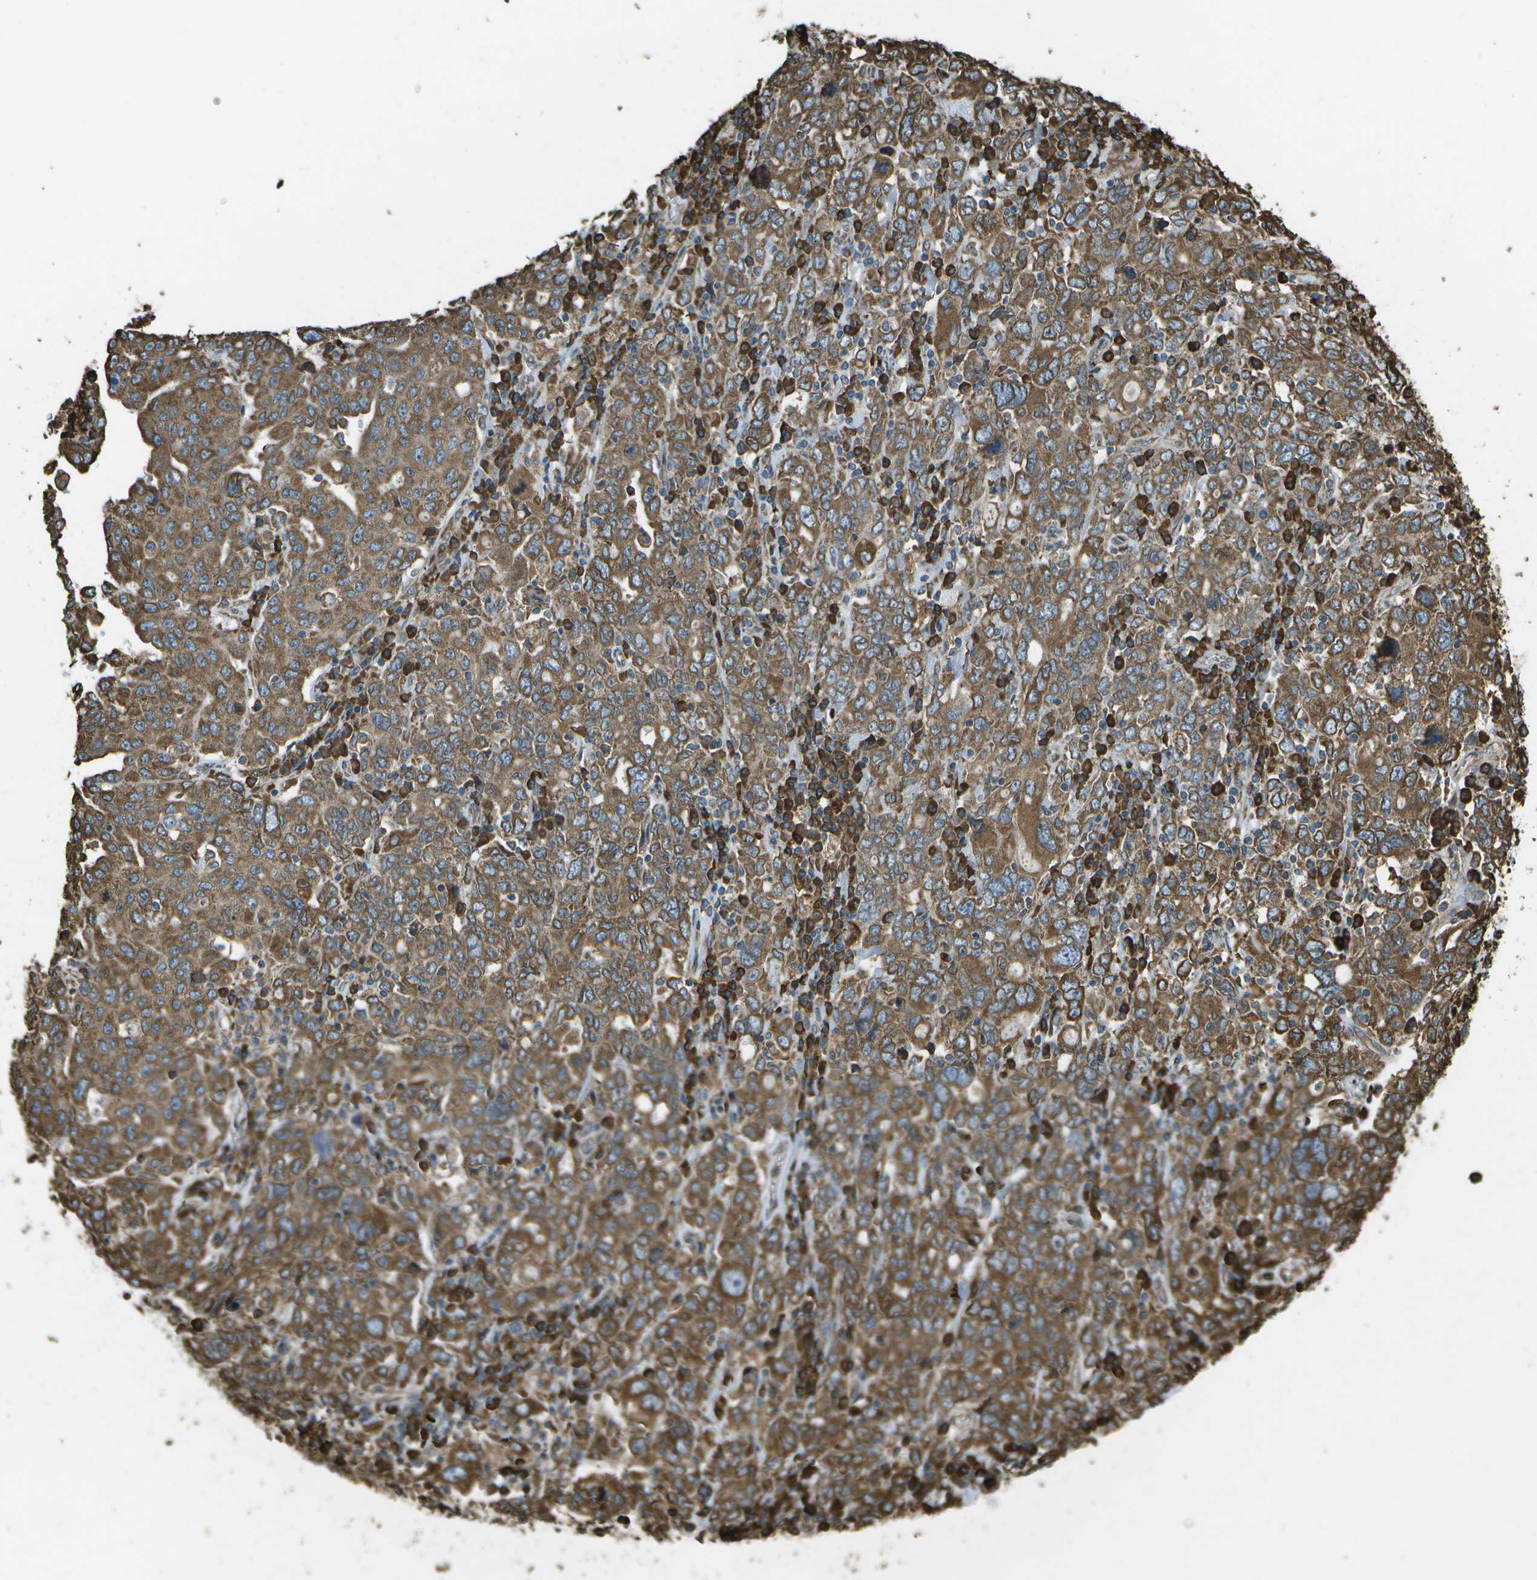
{"staining": {"intensity": "strong", "quantity": ">75%", "location": "cytoplasmic/membranous"}, "tissue": "ovarian cancer", "cell_type": "Tumor cells", "image_type": "cancer", "snomed": [{"axis": "morphology", "description": "Carcinoma, endometroid"}, {"axis": "topography", "description": "Ovary"}], "caption": "Strong cytoplasmic/membranous protein staining is seen in about >75% of tumor cells in endometroid carcinoma (ovarian). The staining was performed using DAB, with brown indicating positive protein expression. Nuclei are stained blue with hematoxylin.", "gene": "PDIA4", "patient": {"sex": "female", "age": 62}}